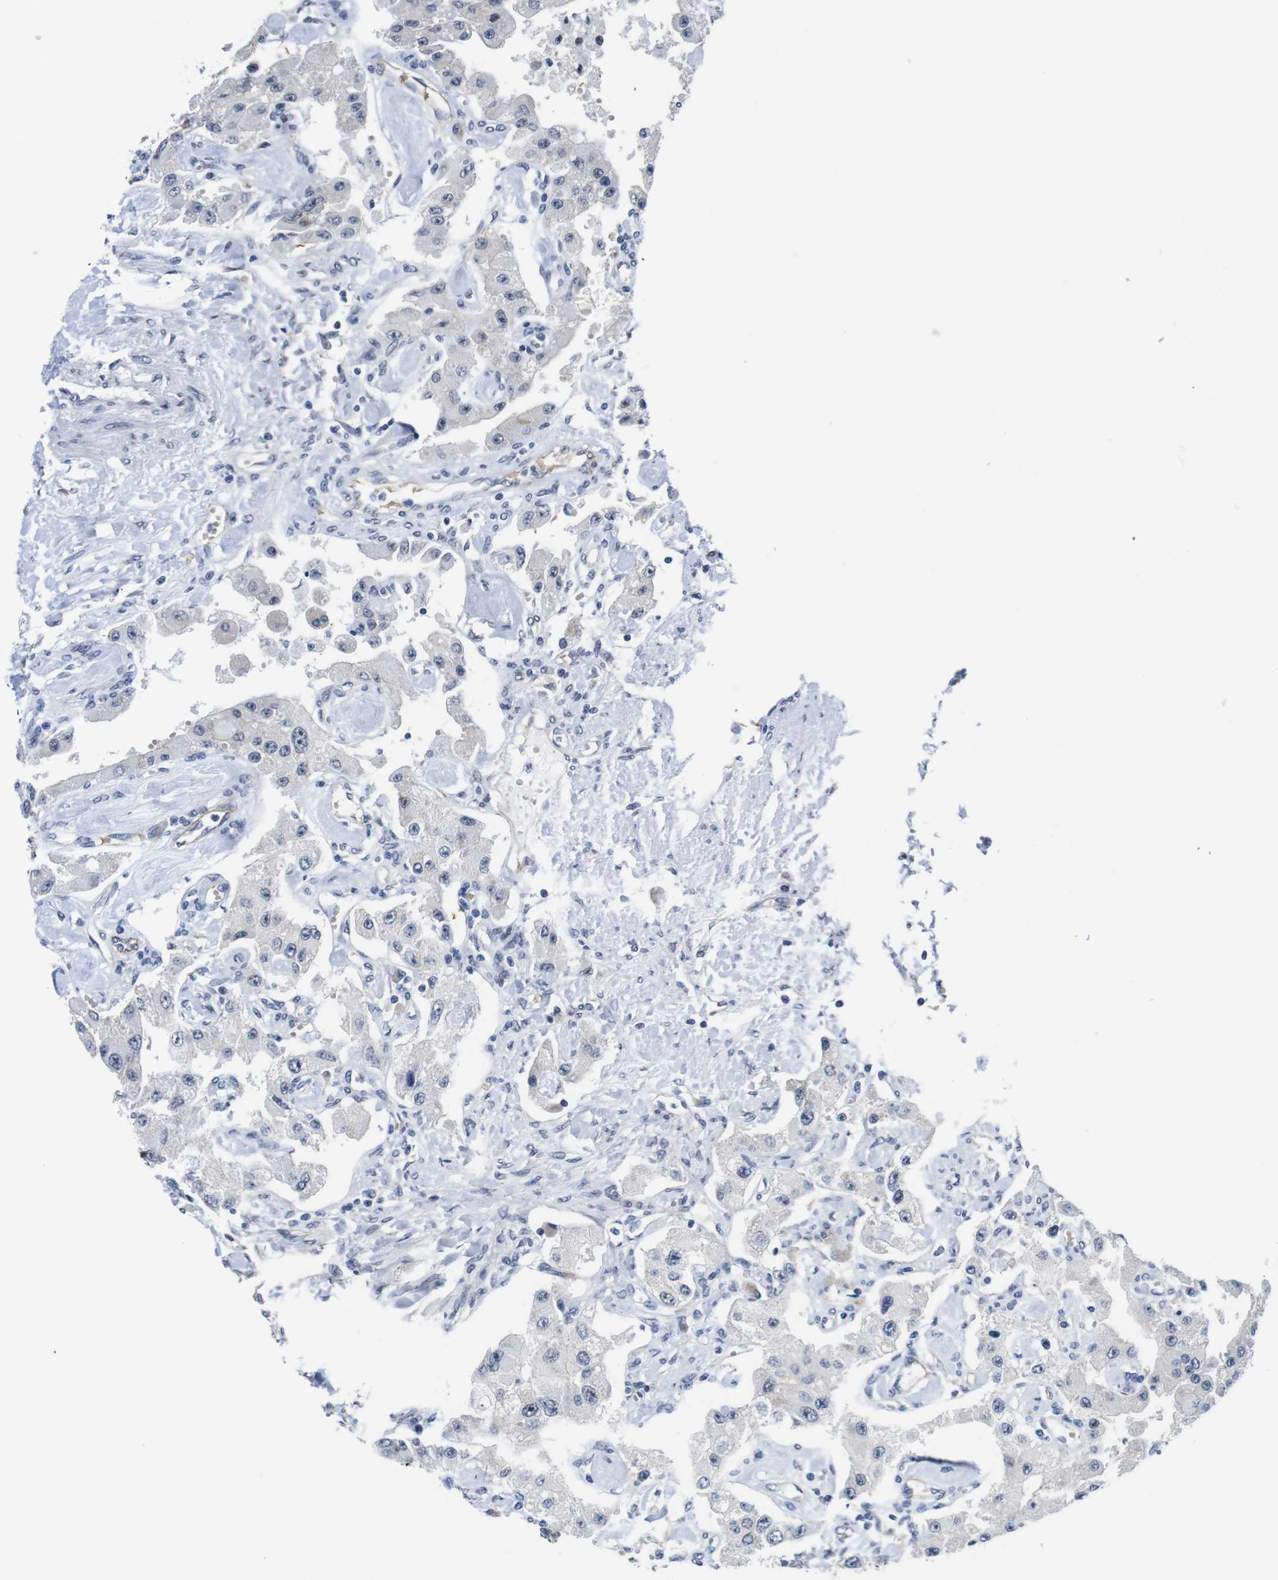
{"staining": {"intensity": "negative", "quantity": "none", "location": "none"}, "tissue": "carcinoid", "cell_type": "Tumor cells", "image_type": "cancer", "snomed": [{"axis": "morphology", "description": "Carcinoid, malignant, NOS"}, {"axis": "topography", "description": "Pancreas"}], "caption": "Carcinoid stained for a protein using immunohistochemistry (IHC) reveals no staining tumor cells.", "gene": "SOCS3", "patient": {"sex": "male", "age": 41}}